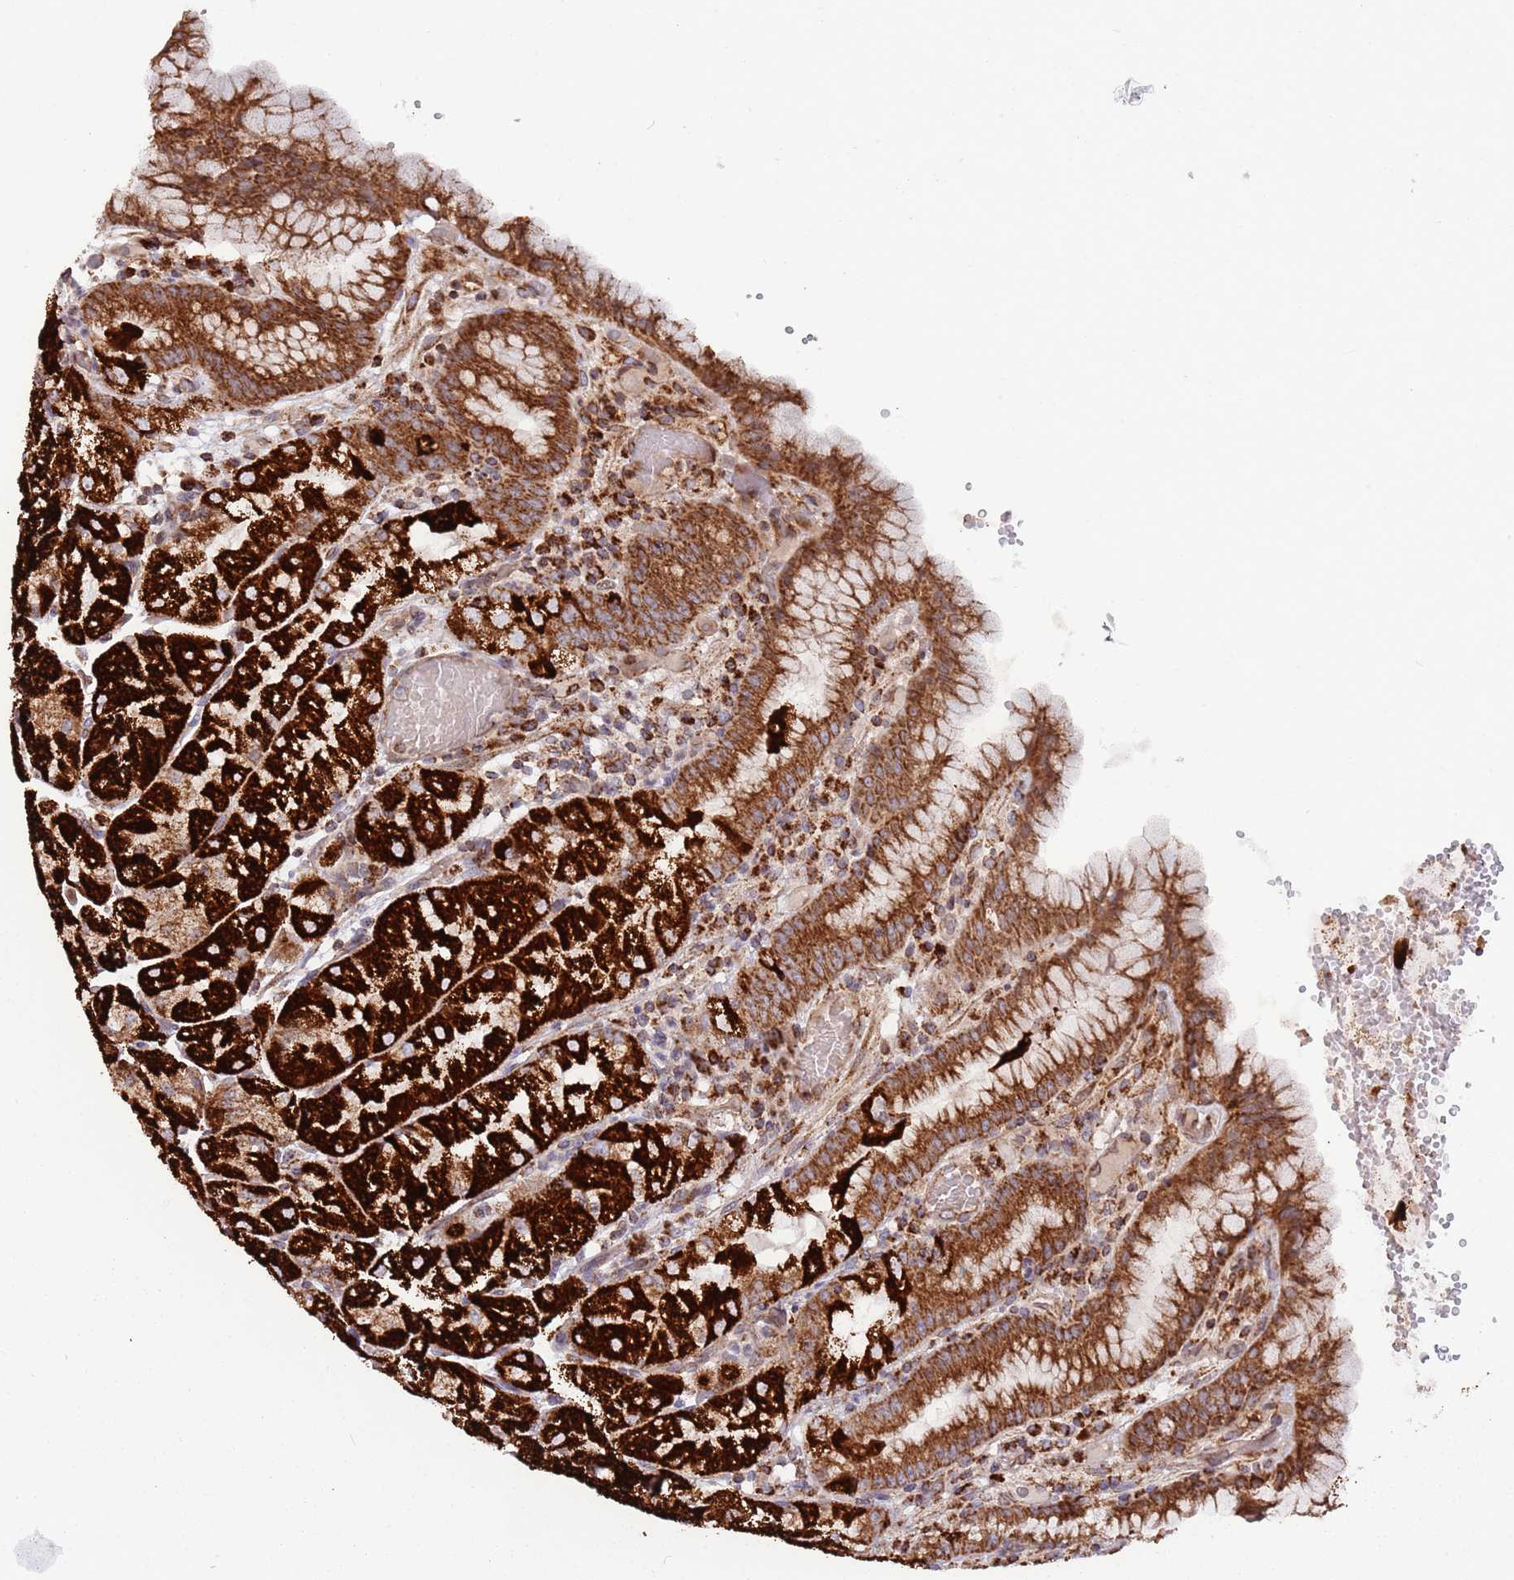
{"staining": {"intensity": "strong", "quantity": ">75%", "location": "cytoplasmic/membranous"}, "tissue": "stomach", "cell_type": "Glandular cells", "image_type": "normal", "snomed": [{"axis": "morphology", "description": "Normal tissue, NOS"}, {"axis": "topography", "description": "Stomach, upper"}], "caption": "Protein expression analysis of benign human stomach reveals strong cytoplasmic/membranous positivity in about >75% of glandular cells. (DAB IHC with brightfield microscopy, high magnification).", "gene": "ATP5PD", "patient": {"sex": "male", "age": 52}}